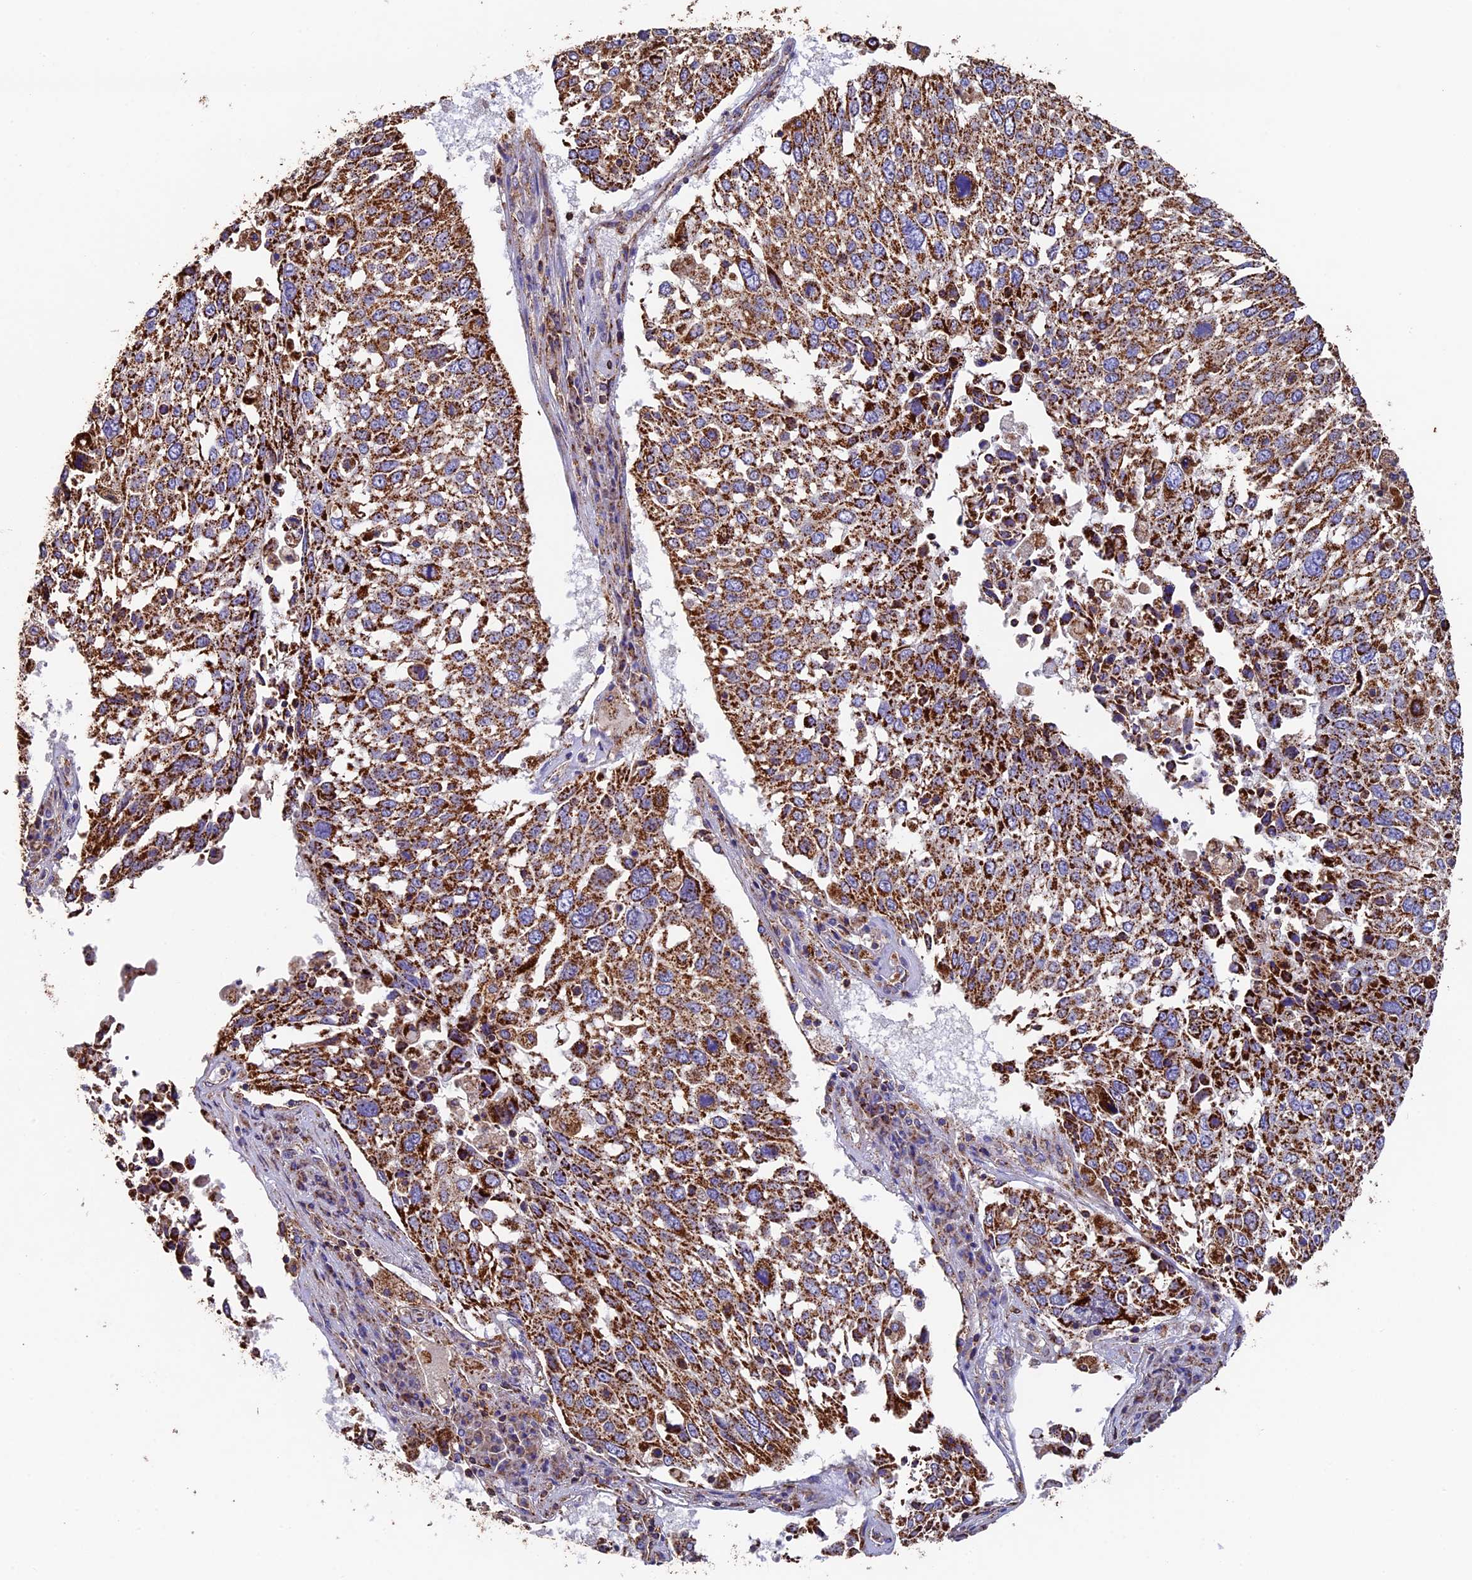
{"staining": {"intensity": "strong", "quantity": ">75%", "location": "cytoplasmic/membranous"}, "tissue": "lung cancer", "cell_type": "Tumor cells", "image_type": "cancer", "snomed": [{"axis": "morphology", "description": "Squamous cell carcinoma, NOS"}, {"axis": "topography", "description": "Lung"}], "caption": "Lung cancer (squamous cell carcinoma) was stained to show a protein in brown. There is high levels of strong cytoplasmic/membranous positivity in approximately >75% of tumor cells.", "gene": "ADAT1", "patient": {"sex": "male", "age": 65}}